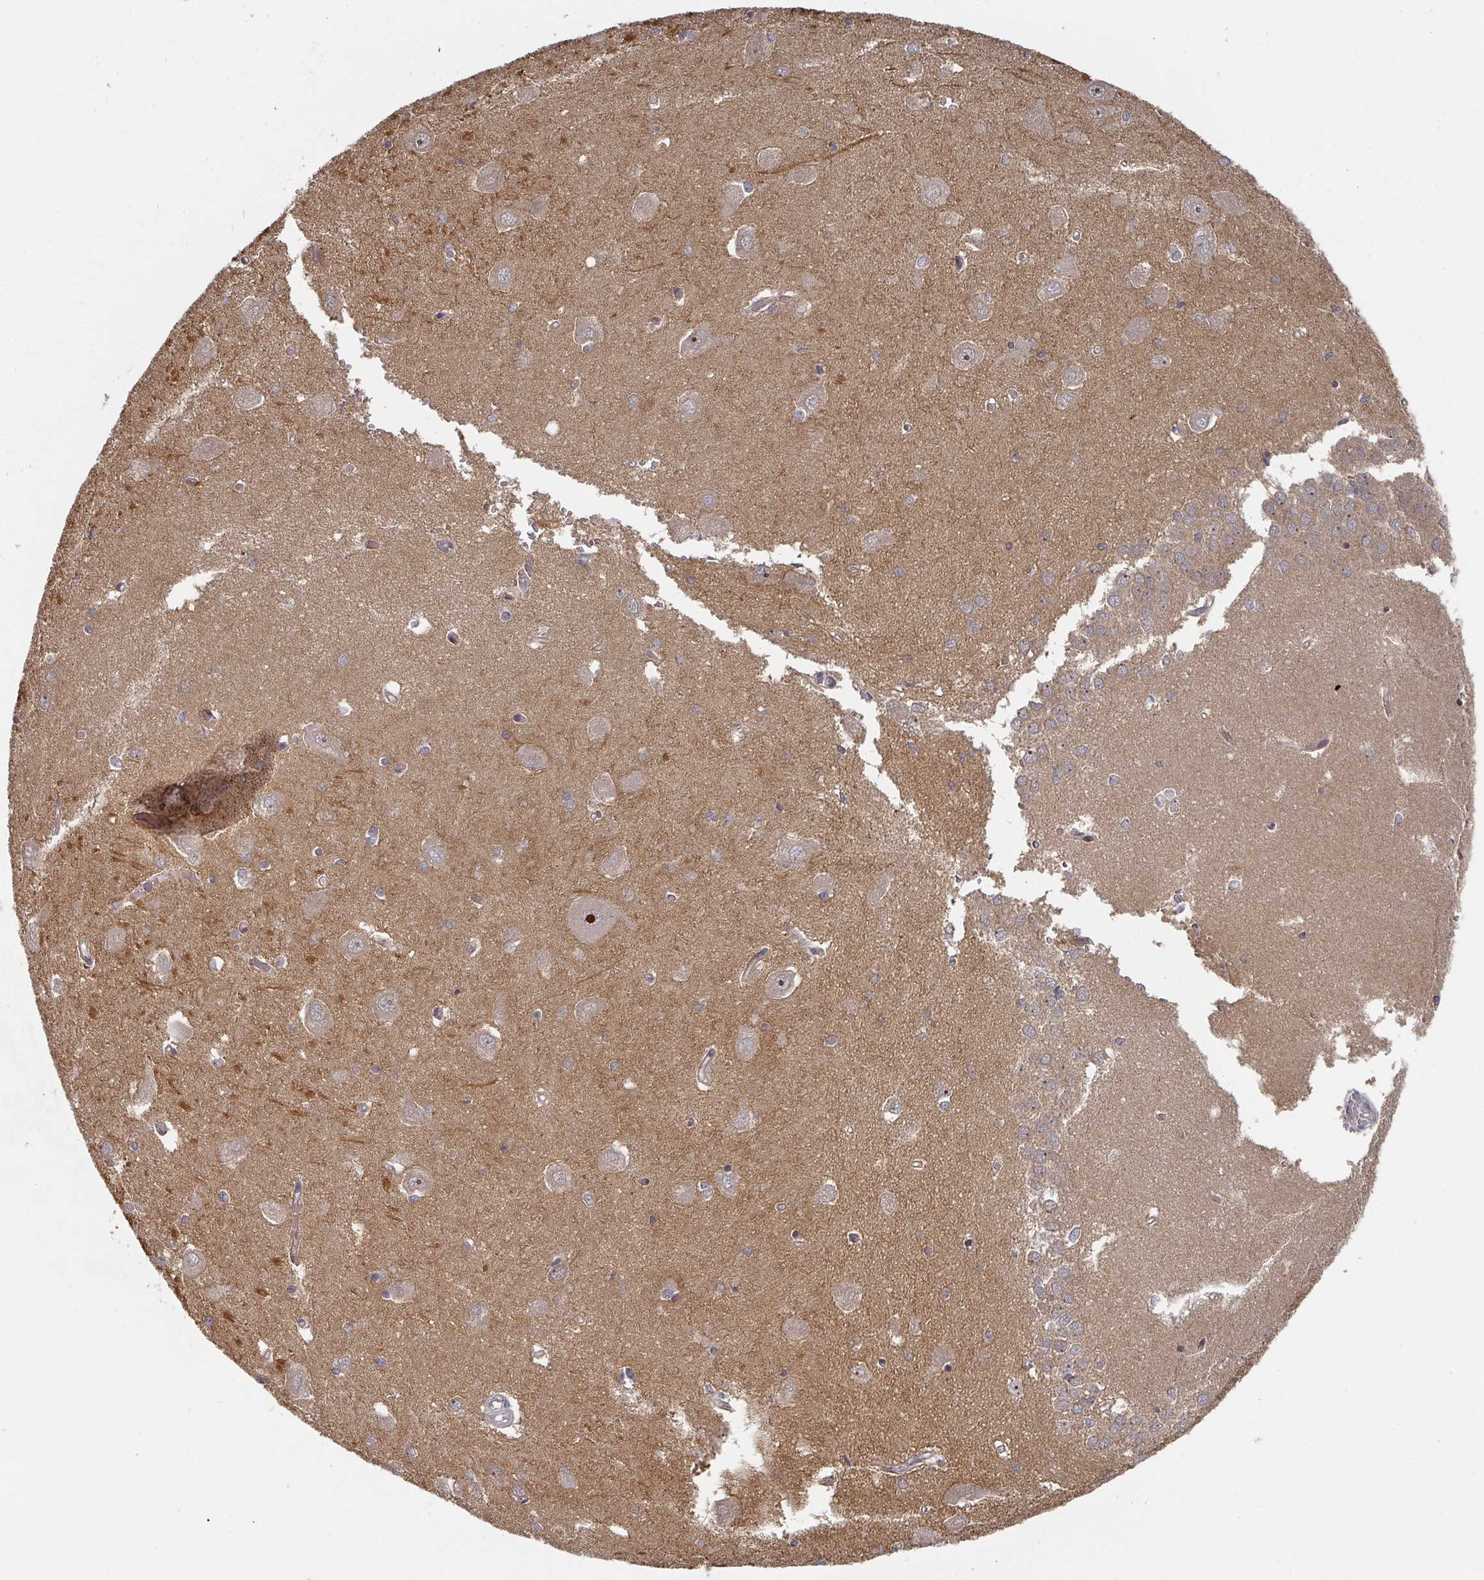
{"staining": {"intensity": "moderate", "quantity": "<25%", "location": "cytoplasmic/membranous"}, "tissue": "hippocampus", "cell_type": "Glial cells", "image_type": "normal", "snomed": [{"axis": "morphology", "description": "Normal tissue, NOS"}, {"axis": "topography", "description": "Hippocampus"}], "caption": "Immunohistochemistry (IHC) histopathology image of benign hippocampus: human hippocampus stained using immunohistochemistry (IHC) displays low levels of moderate protein expression localized specifically in the cytoplasmic/membranous of glial cells, appearing as a cytoplasmic/membranous brown color.", "gene": "KIF1C", "patient": {"sex": "male", "age": 45}}